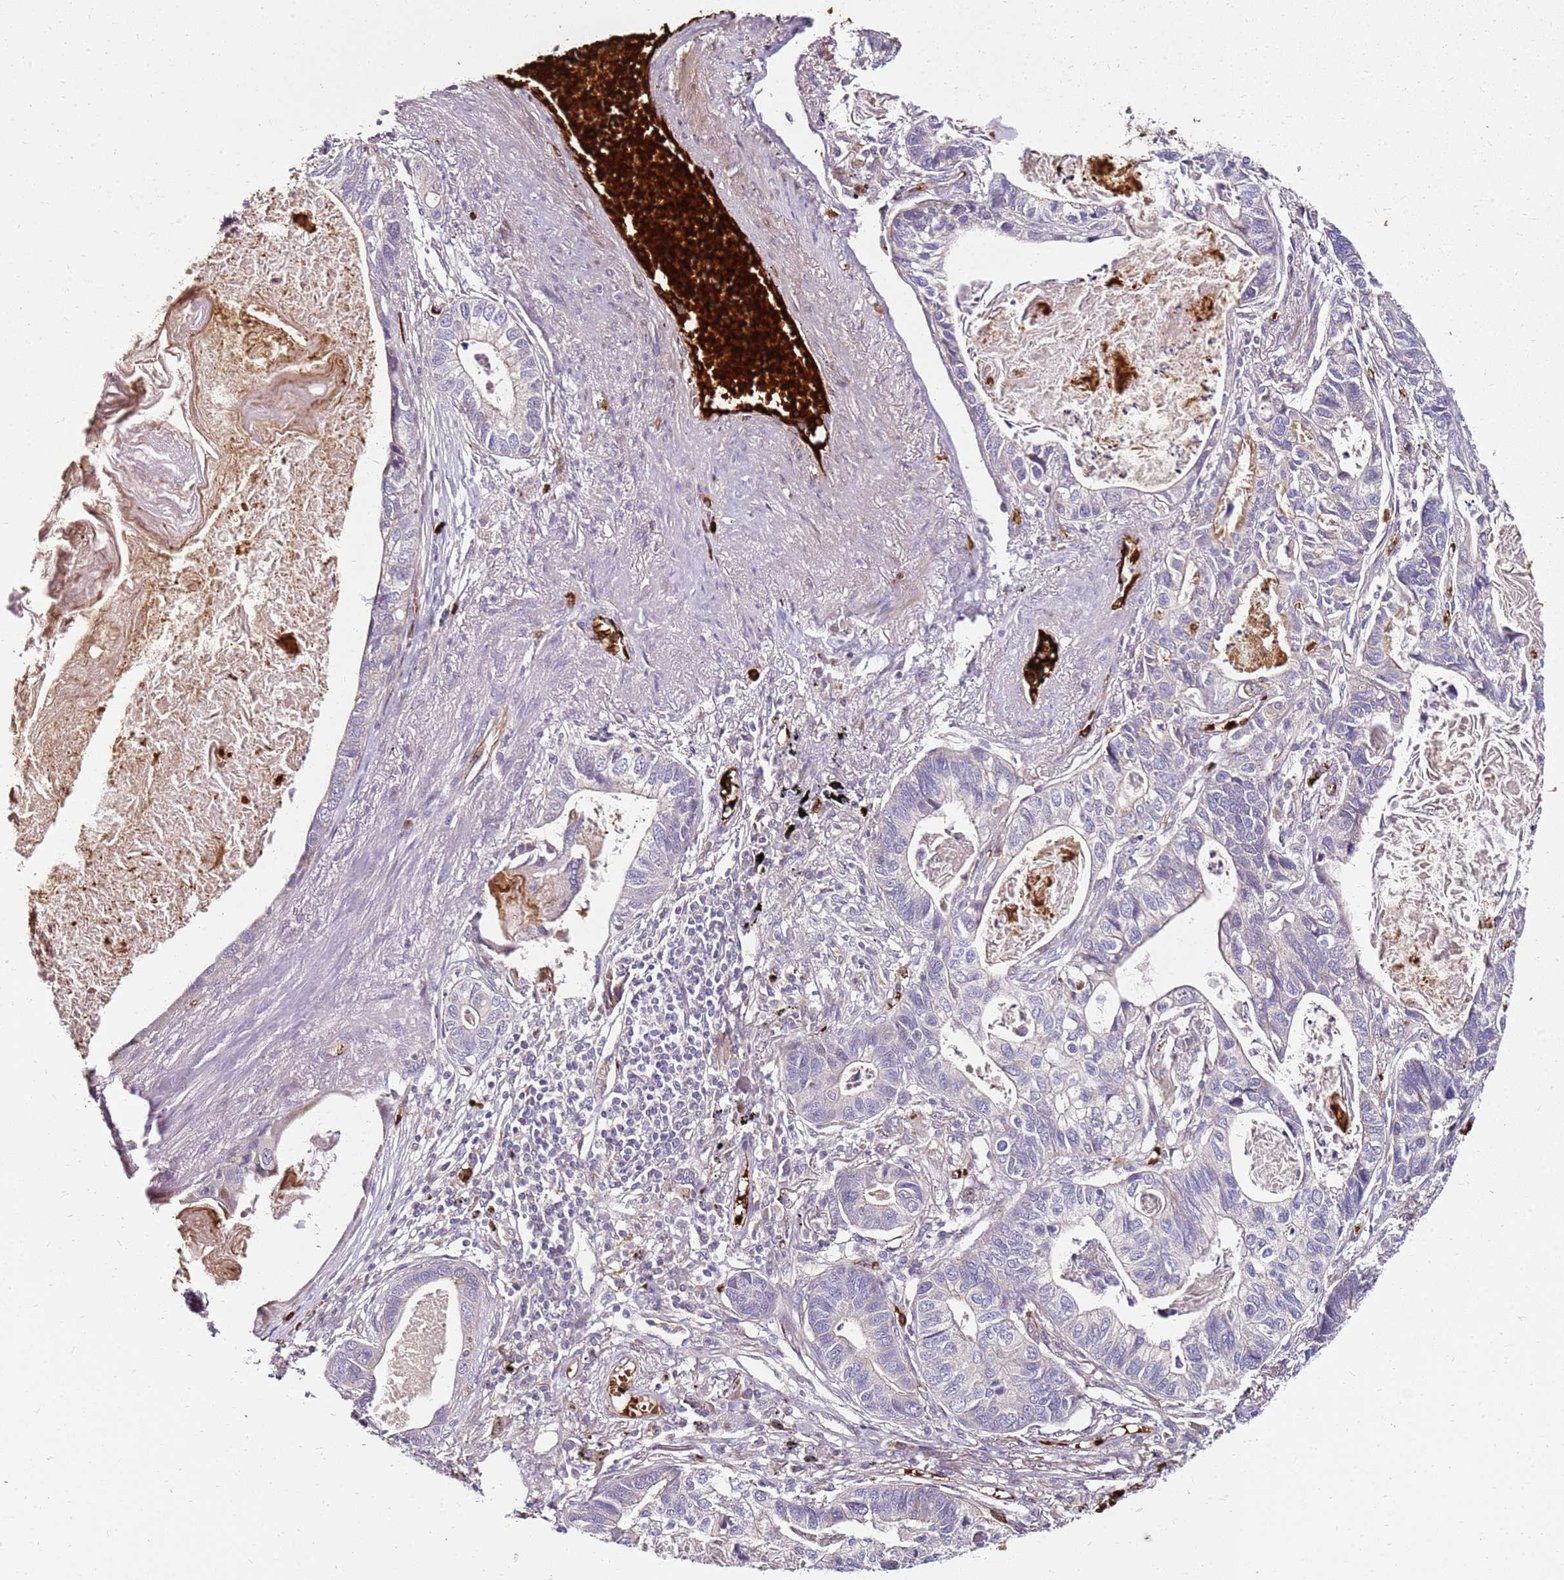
{"staining": {"intensity": "negative", "quantity": "none", "location": "none"}, "tissue": "lung cancer", "cell_type": "Tumor cells", "image_type": "cancer", "snomed": [{"axis": "morphology", "description": "Adenocarcinoma, NOS"}, {"axis": "topography", "description": "Lung"}], "caption": "High magnification brightfield microscopy of lung cancer (adenocarcinoma) stained with DAB (3,3'-diaminobenzidine) (brown) and counterstained with hematoxylin (blue): tumor cells show no significant staining.", "gene": "RNF11", "patient": {"sex": "male", "age": 67}}